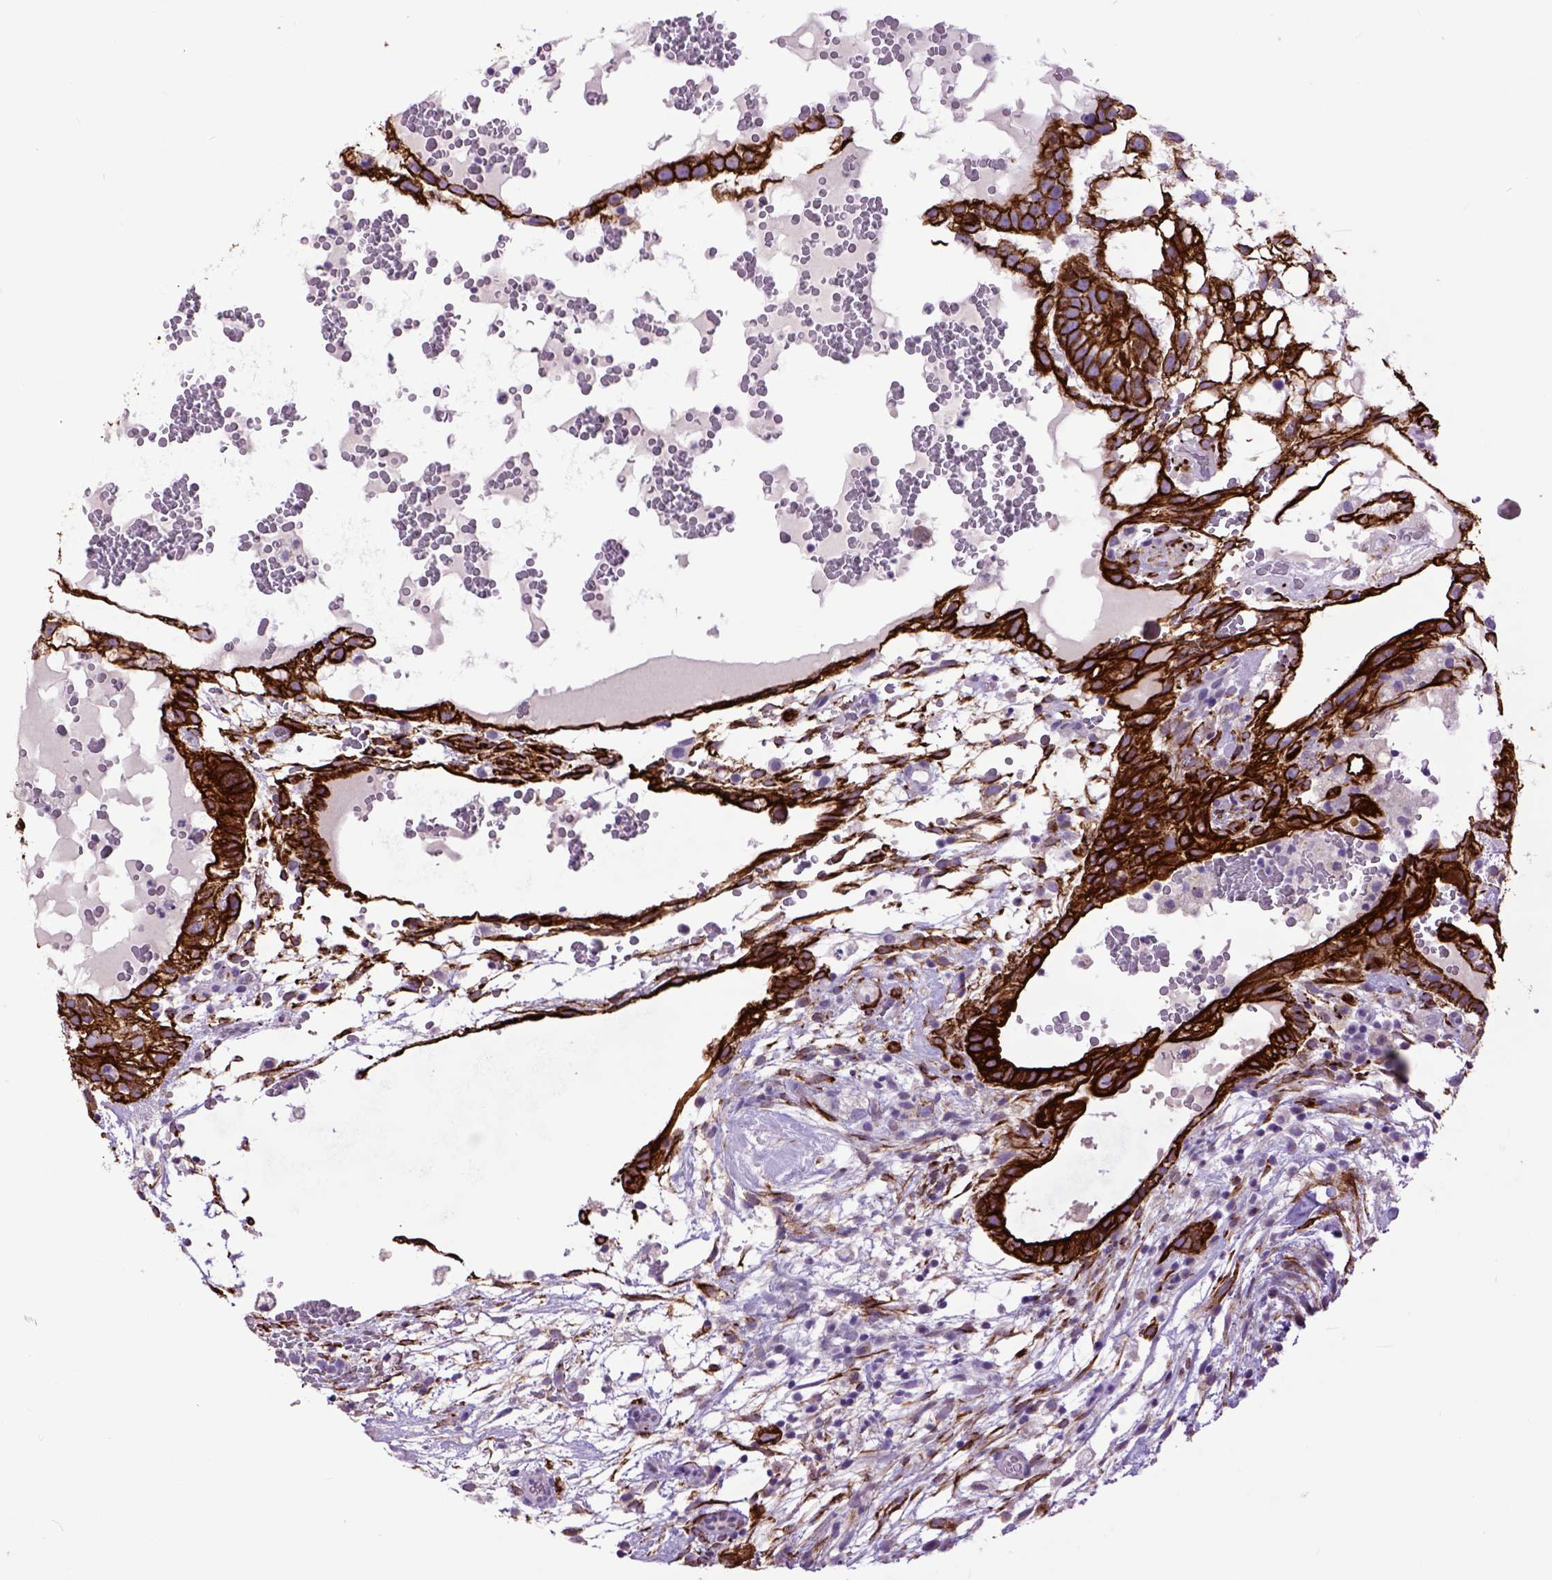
{"staining": {"intensity": "strong", "quantity": ">75%", "location": "cytoplasmic/membranous"}, "tissue": "testis cancer", "cell_type": "Tumor cells", "image_type": "cancer", "snomed": [{"axis": "morphology", "description": "Normal tissue, NOS"}, {"axis": "morphology", "description": "Carcinoma, Embryonal, NOS"}, {"axis": "topography", "description": "Testis"}], "caption": "There is high levels of strong cytoplasmic/membranous positivity in tumor cells of testis cancer (embryonal carcinoma), as demonstrated by immunohistochemical staining (brown color).", "gene": "RAB25", "patient": {"sex": "male", "age": 32}}